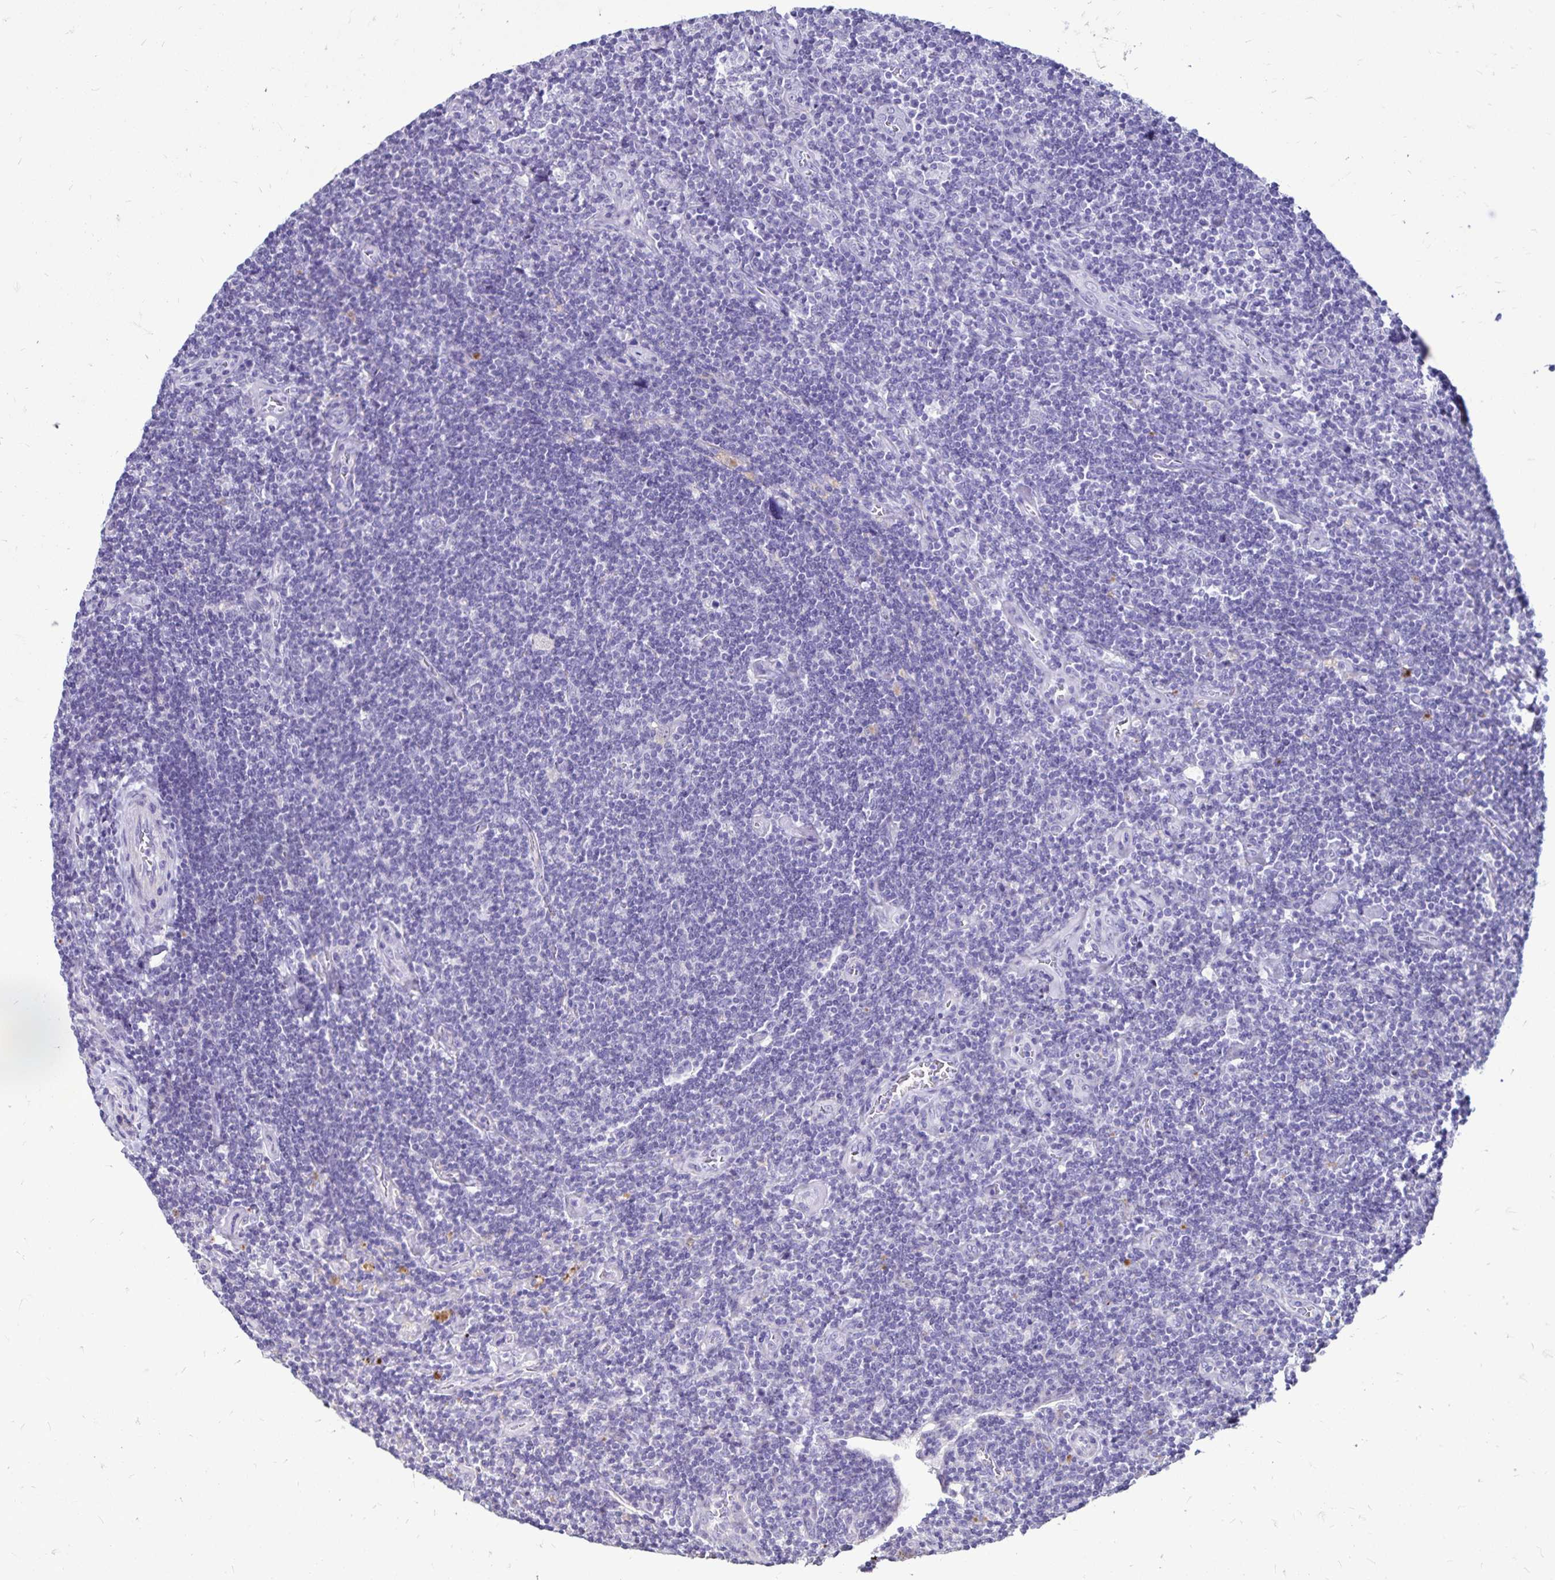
{"staining": {"intensity": "negative", "quantity": "none", "location": "none"}, "tissue": "lymphoma", "cell_type": "Tumor cells", "image_type": "cancer", "snomed": [{"axis": "morphology", "description": "Hodgkin's disease, NOS"}, {"axis": "topography", "description": "Lymph node"}], "caption": "Lymphoma stained for a protein using immunohistochemistry (IHC) shows no staining tumor cells.", "gene": "EVPL", "patient": {"sex": "male", "age": 40}}